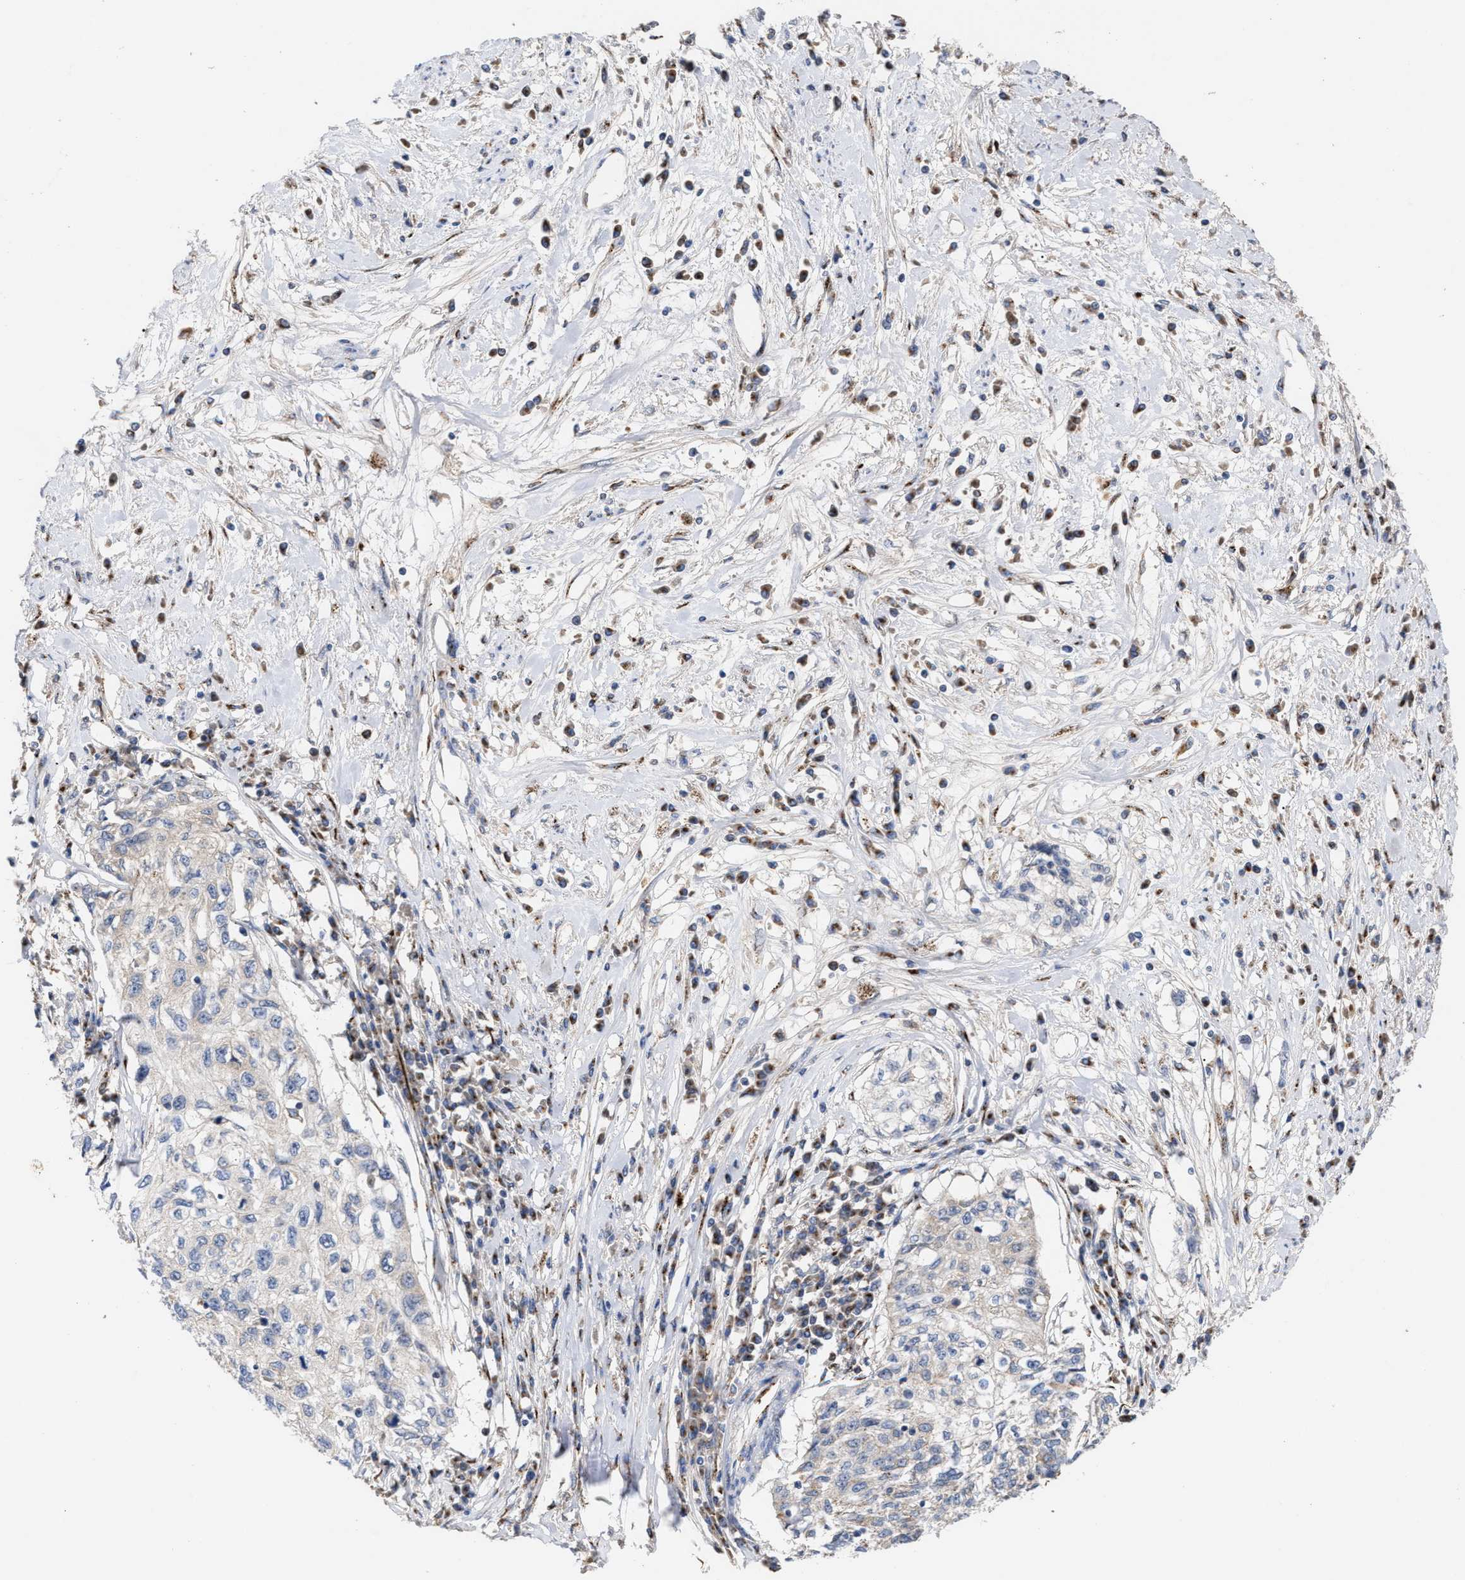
{"staining": {"intensity": "negative", "quantity": "none", "location": "none"}, "tissue": "cervical cancer", "cell_type": "Tumor cells", "image_type": "cancer", "snomed": [{"axis": "morphology", "description": "Squamous cell carcinoma, NOS"}, {"axis": "topography", "description": "Cervix"}], "caption": "The histopathology image displays no significant staining in tumor cells of cervical squamous cell carcinoma. (DAB (3,3'-diaminobenzidine) immunohistochemistry visualized using brightfield microscopy, high magnification).", "gene": "CCL2", "patient": {"sex": "female", "age": 57}}